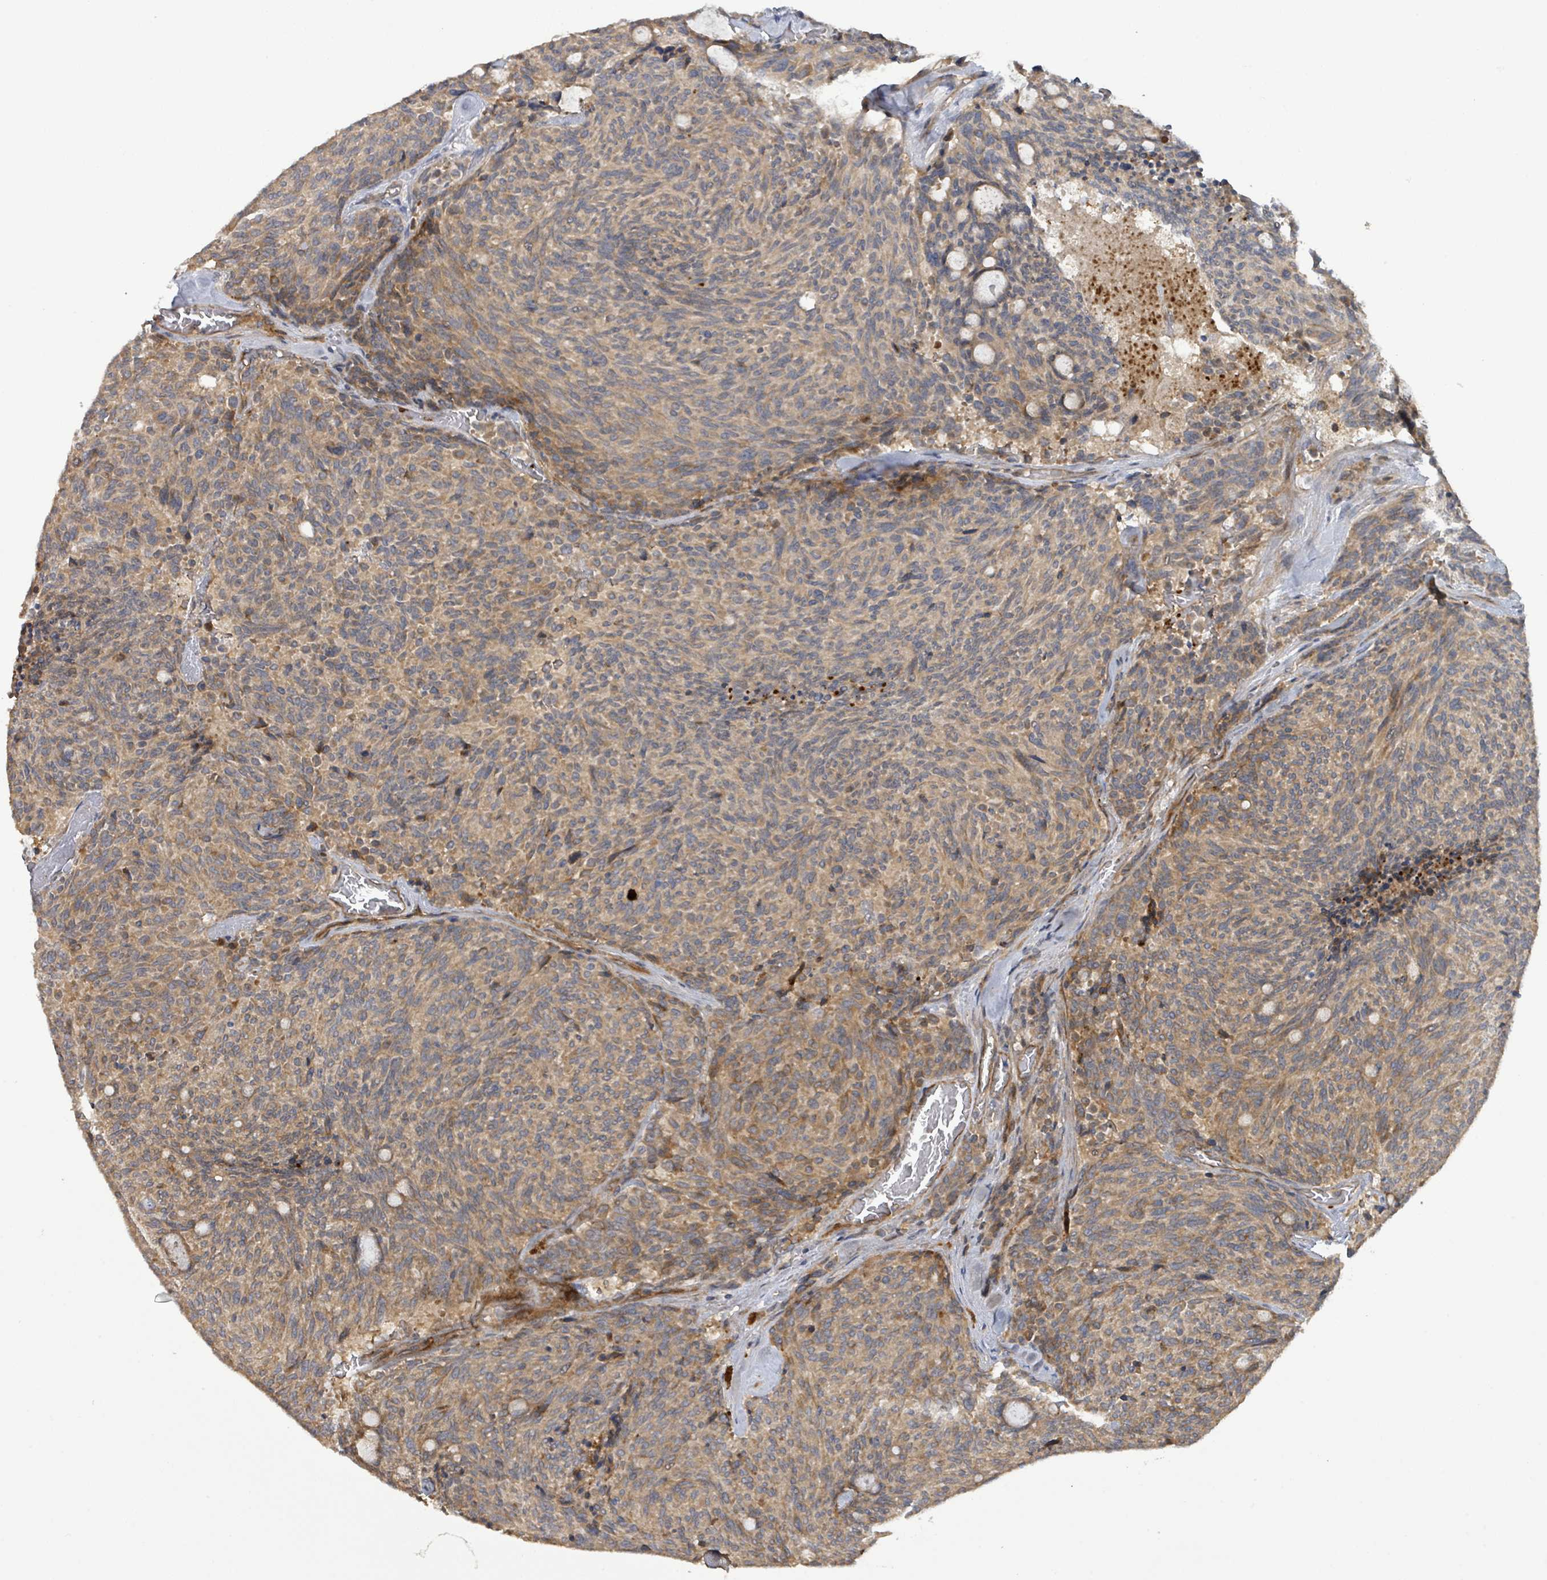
{"staining": {"intensity": "moderate", "quantity": ">75%", "location": "cytoplasmic/membranous"}, "tissue": "carcinoid", "cell_type": "Tumor cells", "image_type": "cancer", "snomed": [{"axis": "morphology", "description": "Carcinoid, malignant, NOS"}, {"axis": "topography", "description": "Pancreas"}], "caption": "Immunohistochemical staining of human carcinoid exhibits moderate cytoplasmic/membranous protein expression in approximately >75% of tumor cells. Using DAB (brown) and hematoxylin (blue) stains, captured at high magnification using brightfield microscopy.", "gene": "STARD4", "patient": {"sex": "female", "age": 54}}